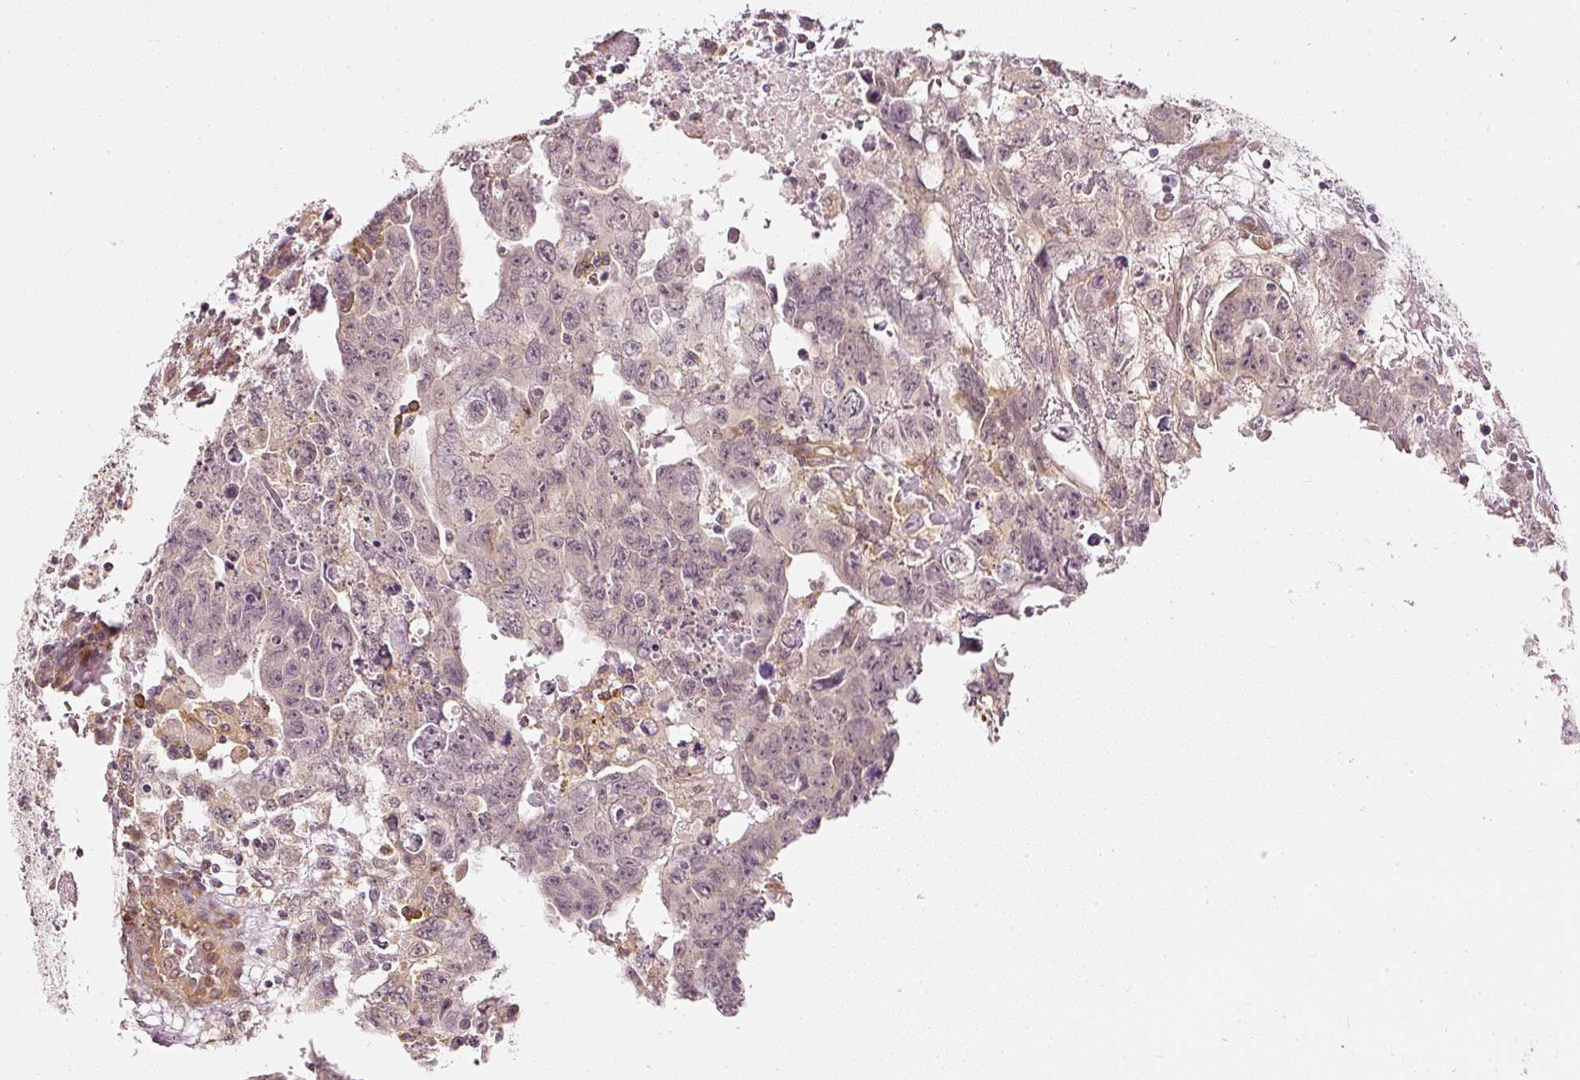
{"staining": {"intensity": "negative", "quantity": "none", "location": "none"}, "tissue": "testis cancer", "cell_type": "Tumor cells", "image_type": "cancer", "snomed": [{"axis": "morphology", "description": "Carcinoma, Embryonal, NOS"}, {"axis": "topography", "description": "Testis"}], "caption": "Tumor cells show no significant expression in testis cancer (embryonal carcinoma).", "gene": "DRD2", "patient": {"sex": "male", "age": 24}}